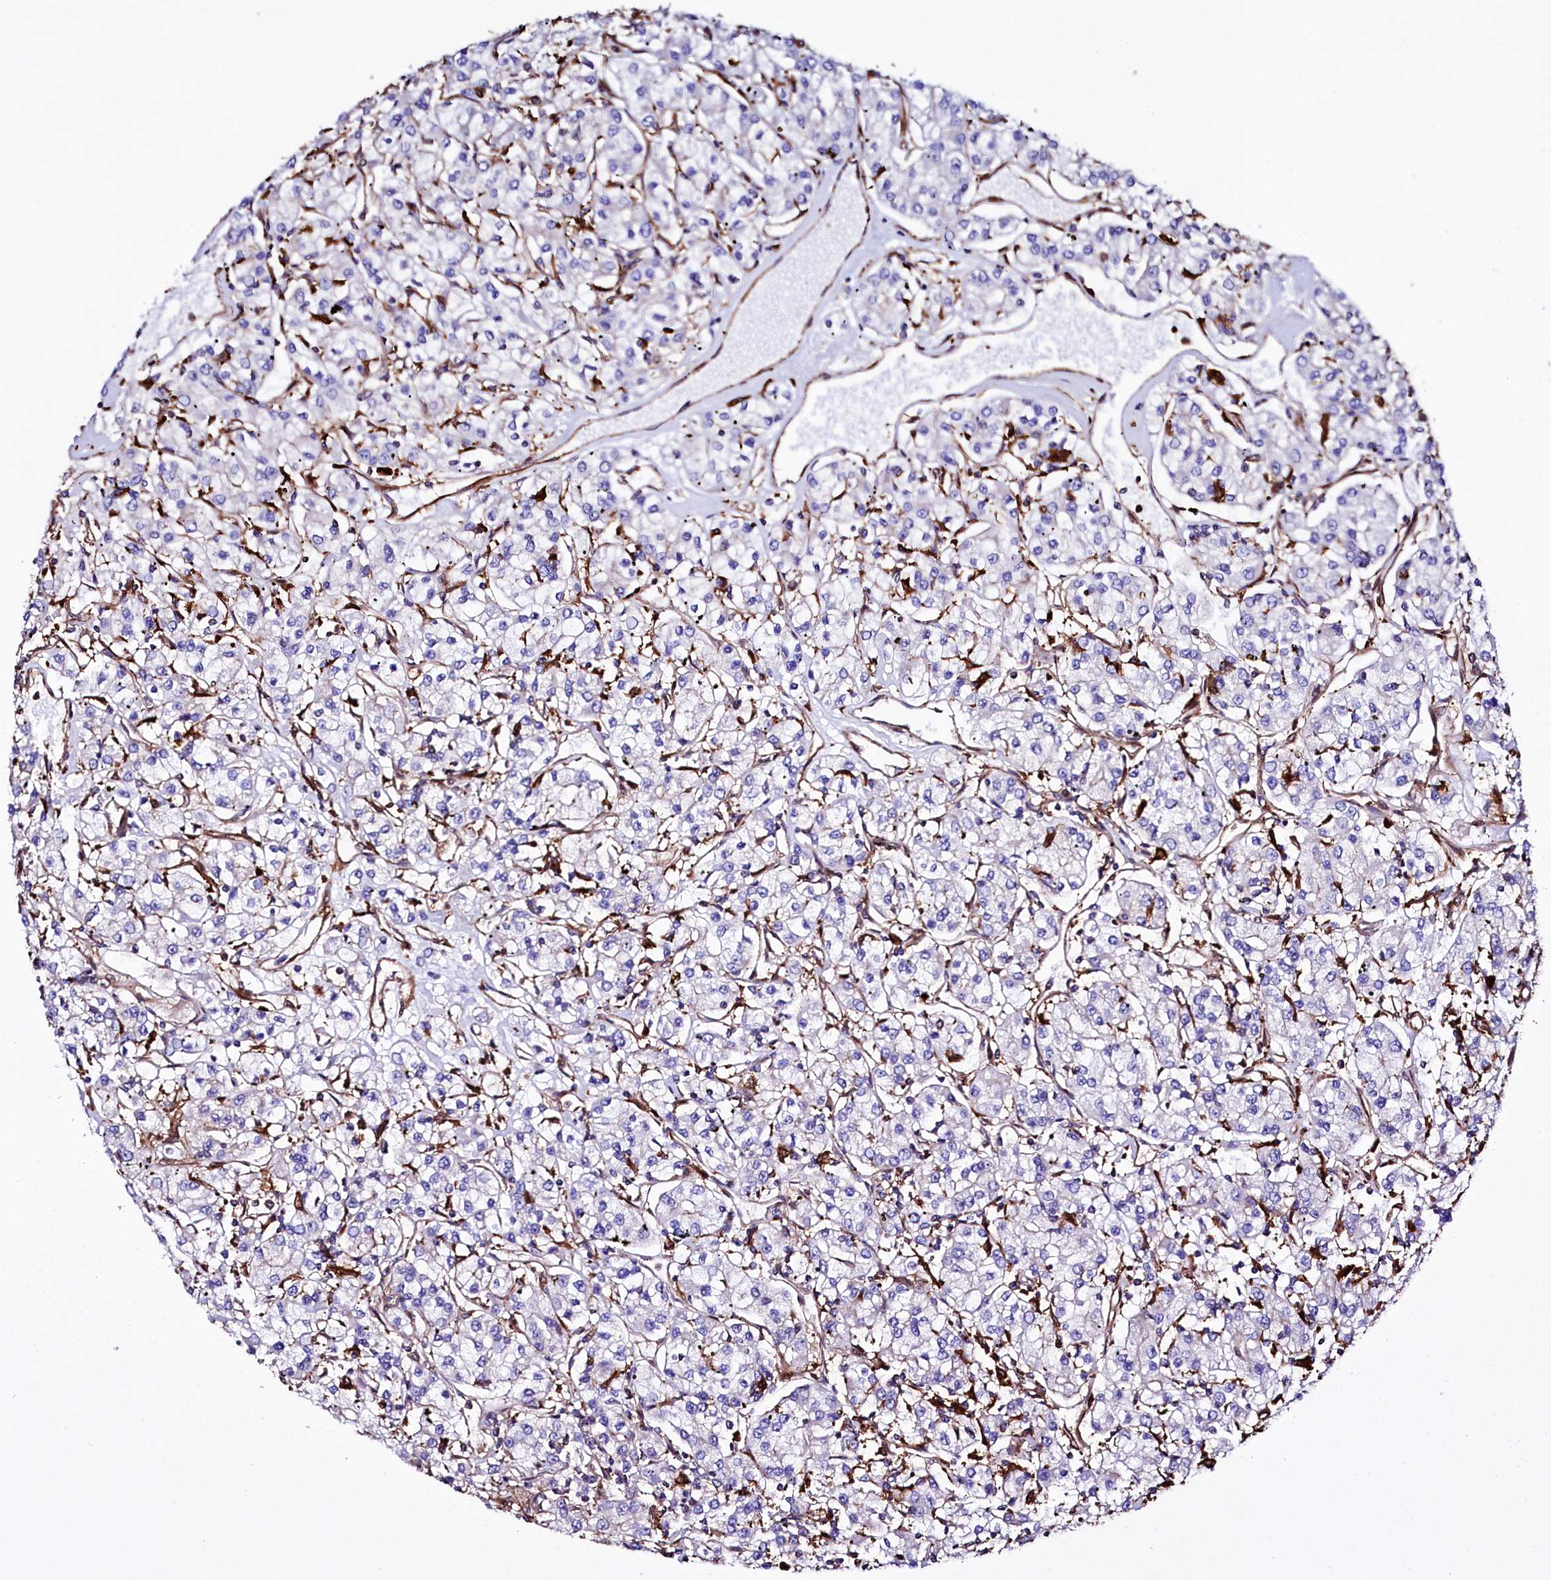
{"staining": {"intensity": "negative", "quantity": "none", "location": "none"}, "tissue": "renal cancer", "cell_type": "Tumor cells", "image_type": "cancer", "snomed": [{"axis": "morphology", "description": "Adenocarcinoma, NOS"}, {"axis": "topography", "description": "Kidney"}], "caption": "Human renal adenocarcinoma stained for a protein using immunohistochemistry (IHC) displays no staining in tumor cells.", "gene": "STAMBPL1", "patient": {"sex": "female", "age": 59}}